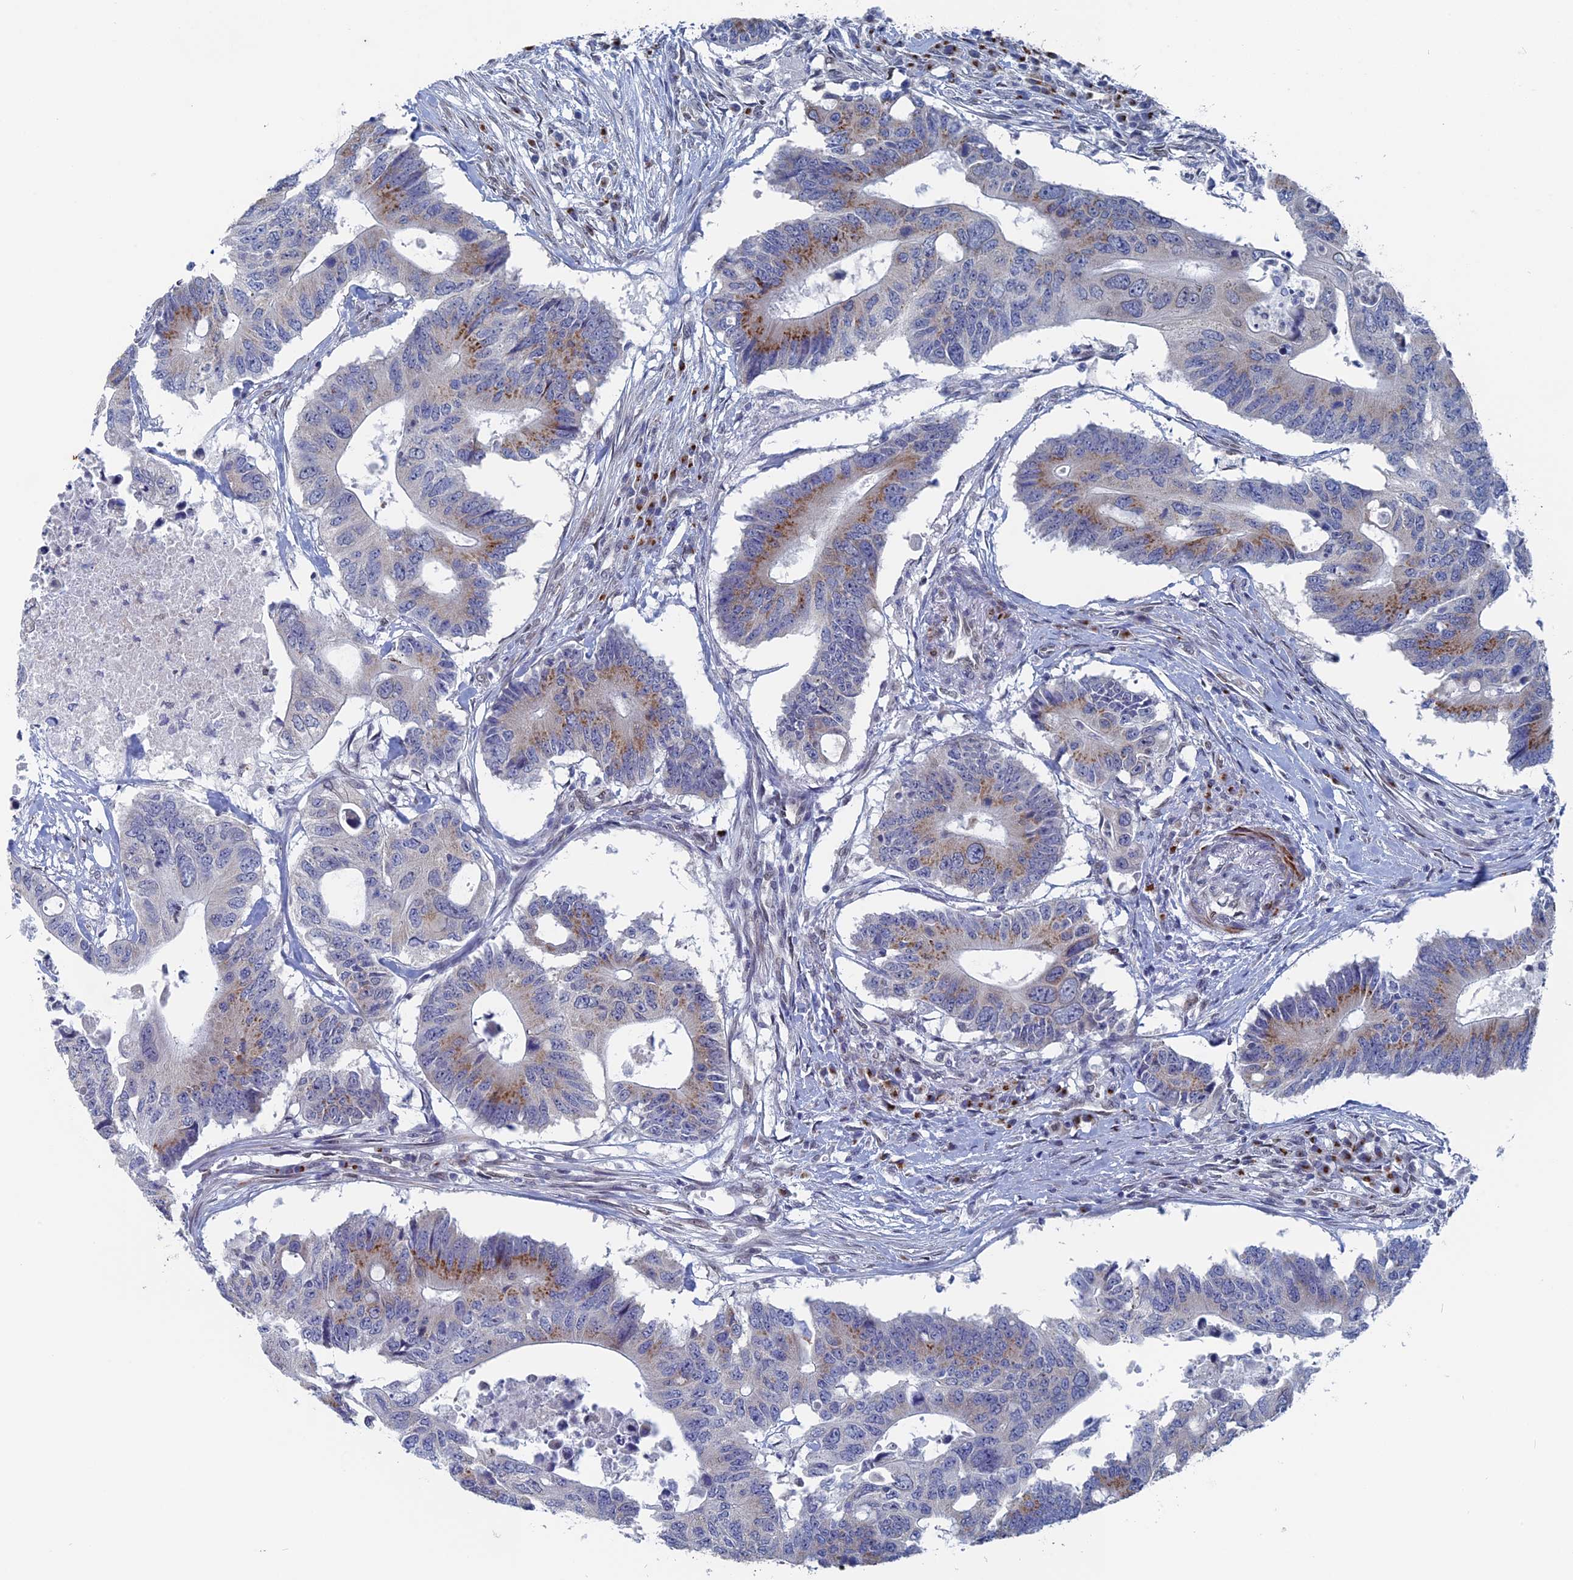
{"staining": {"intensity": "moderate", "quantity": "<25%", "location": "cytoplasmic/membranous"}, "tissue": "colorectal cancer", "cell_type": "Tumor cells", "image_type": "cancer", "snomed": [{"axis": "morphology", "description": "Adenocarcinoma, NOS"}, {"axis": "topography", "description": "Colon"}], "caption": "Immunohistochemical staining of colorectal cancer demonstrates low levels of moderate cytoplasmic/membranous protein positivity in about <25% of tumor cells. (DAB (3,3'-diaminobenzidine) = brown stain, brightfield microscopy at high magnification).", "gene": "MTRF1", "patient": {"sex": "male", "age": 71}}